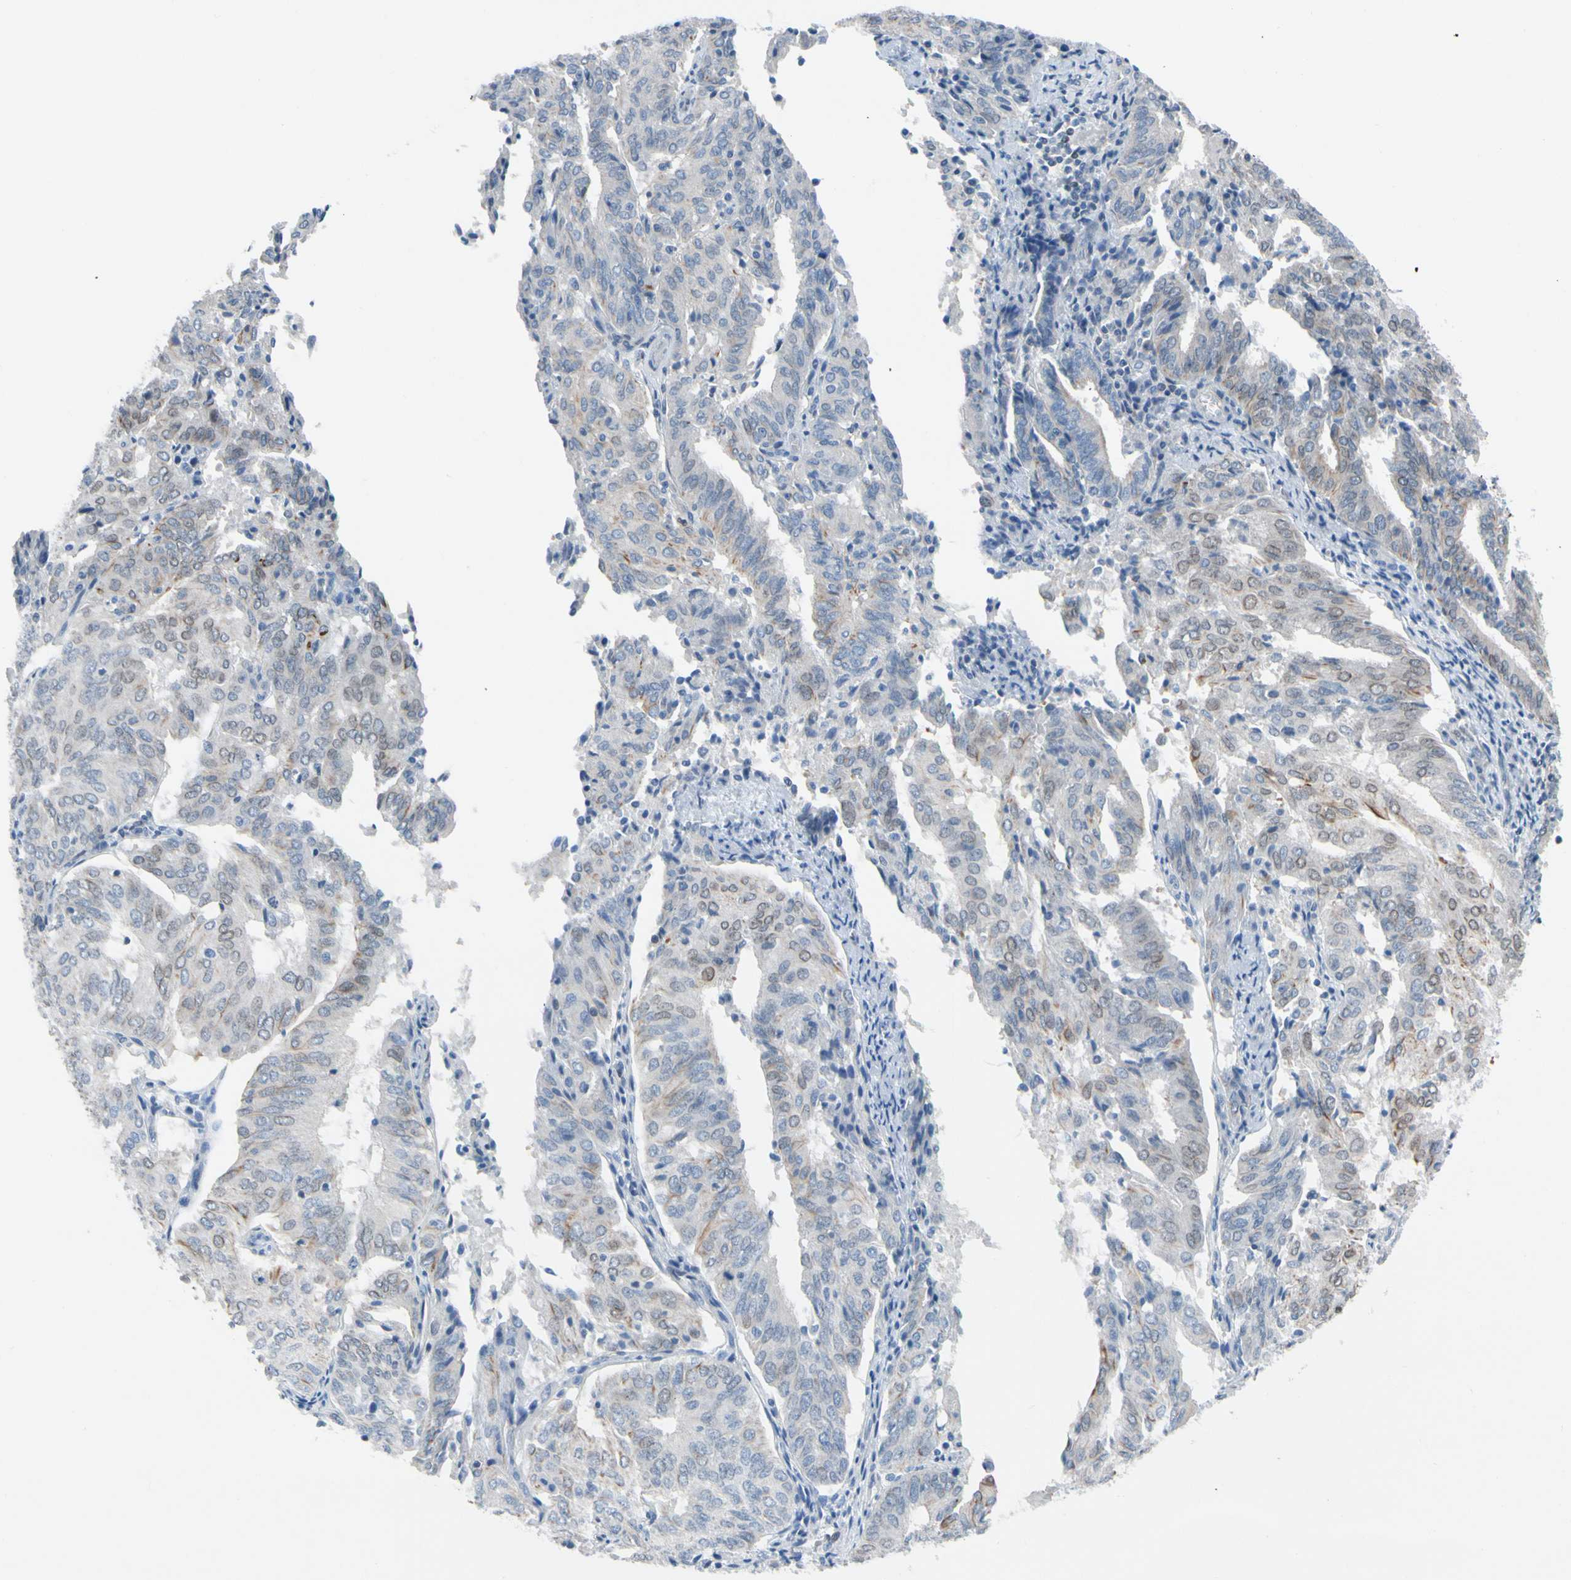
{"staining": {"intensity": "weak", "quantity": "<25%", "location": "cytoplasmic/membranous"}, "tissue": "endometrial cancer", "cell_type": "Tumor cells", "image_type": "cancer", "snomed": [{"axis": "morphology", "description": "Adenocarcinoma, NOS"}, {"axis": "topography", "description": "Uterus"}], "caption": "Tumor cells show no significant protein expression in endometrial adenocarcinoma. (IHC, brightfield microscopy, high magnification).", "gene": "ZNF132", "patient": {"sex": "female", "age": 60}}